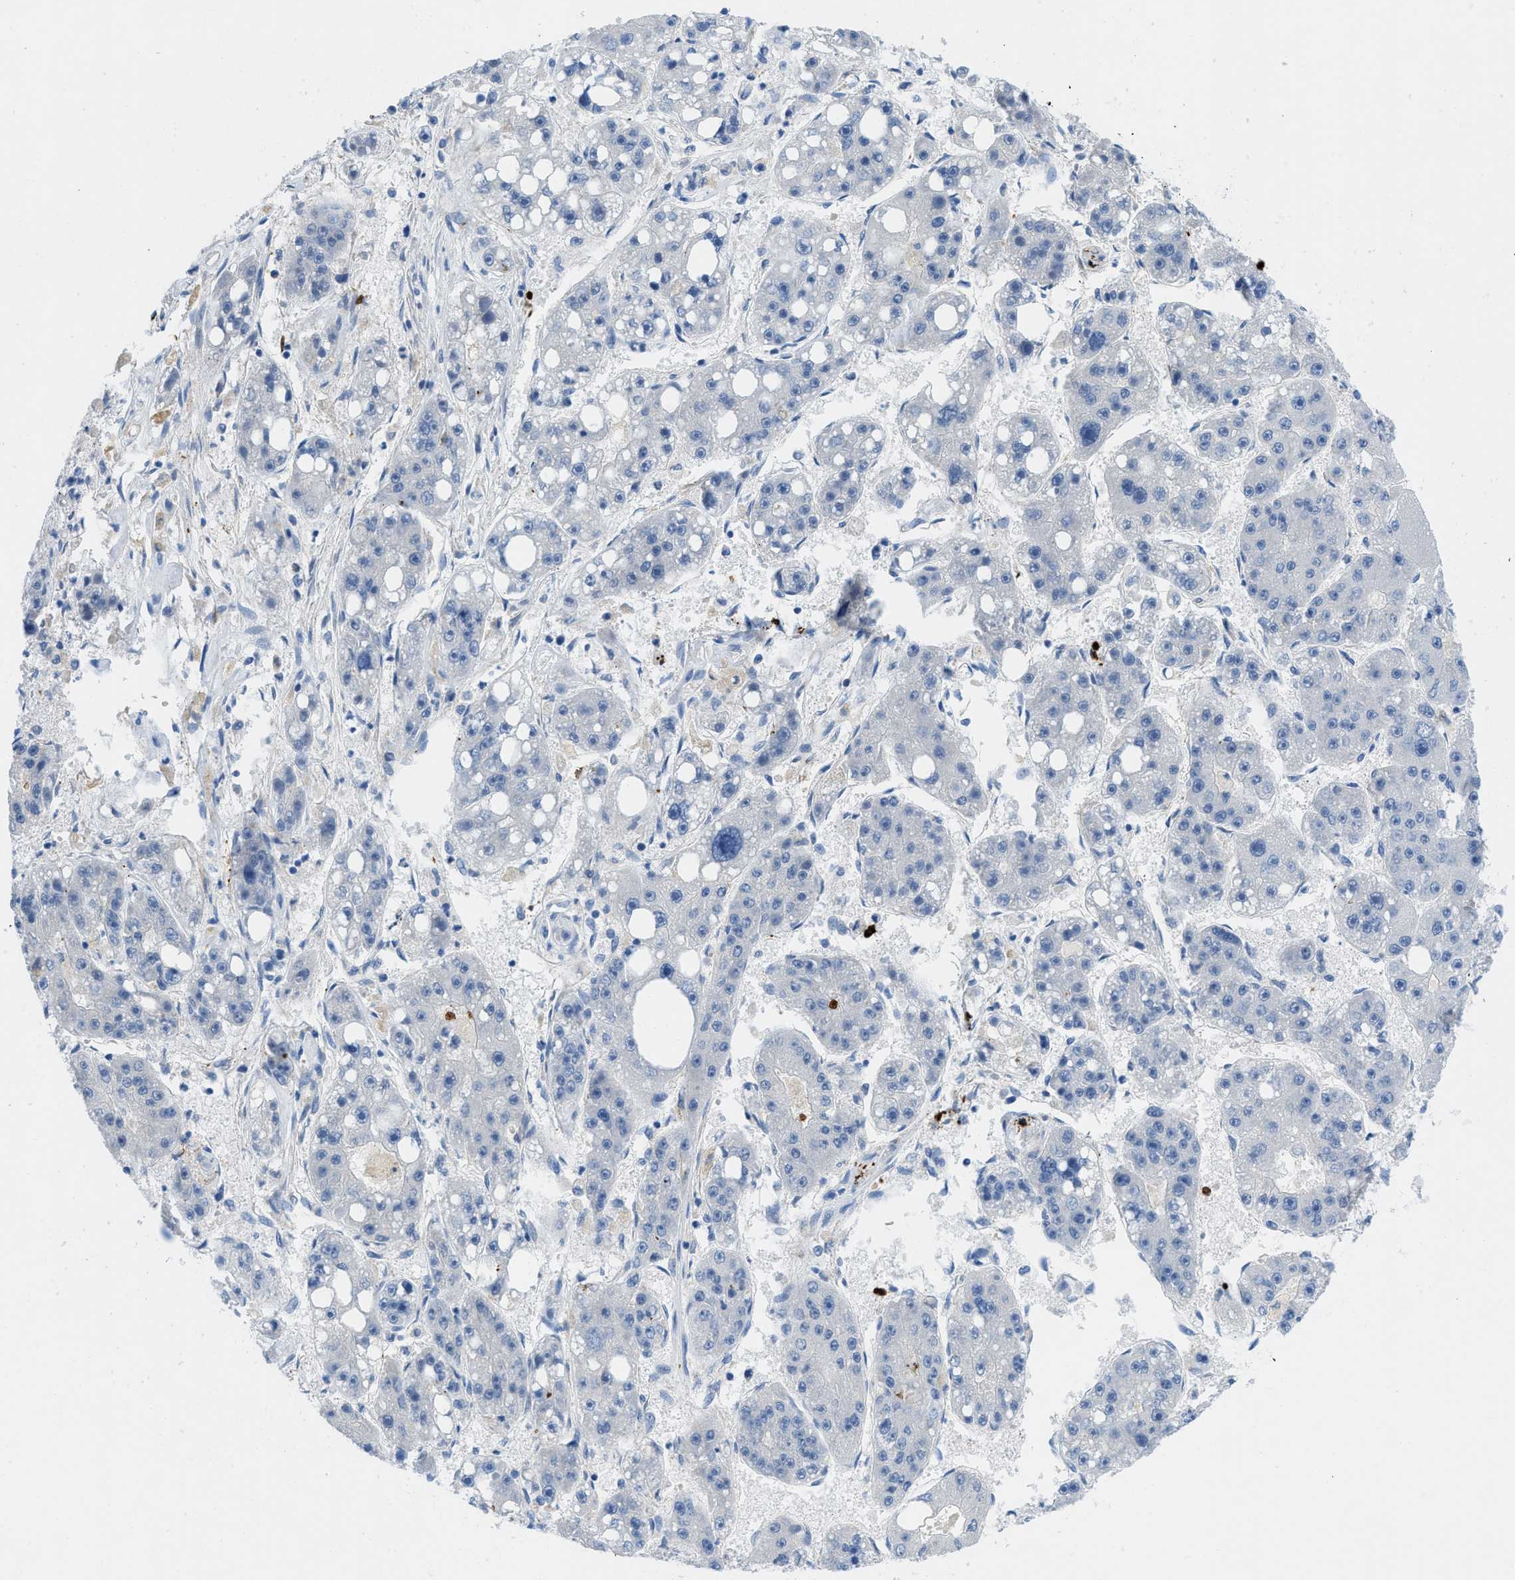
{"staining": {"intensity": "negative", "quantity": "none", "location": "none"}, "tissue": "liver cancer", "cell_type": "Tumor cells", "image_type": "cancer", "snomed": [{"axis": "morphology", "description": "Carcinoma, Hepatocellular, NOS"}, {"axis": "topography", "description": "Liver"}], "caption": "Liver cancer stained for a protein using immunohistochemistry exhibits no positivity tumor cells.", "gene": "XCR1", "patient": {"sex": "female", "age": 61}}